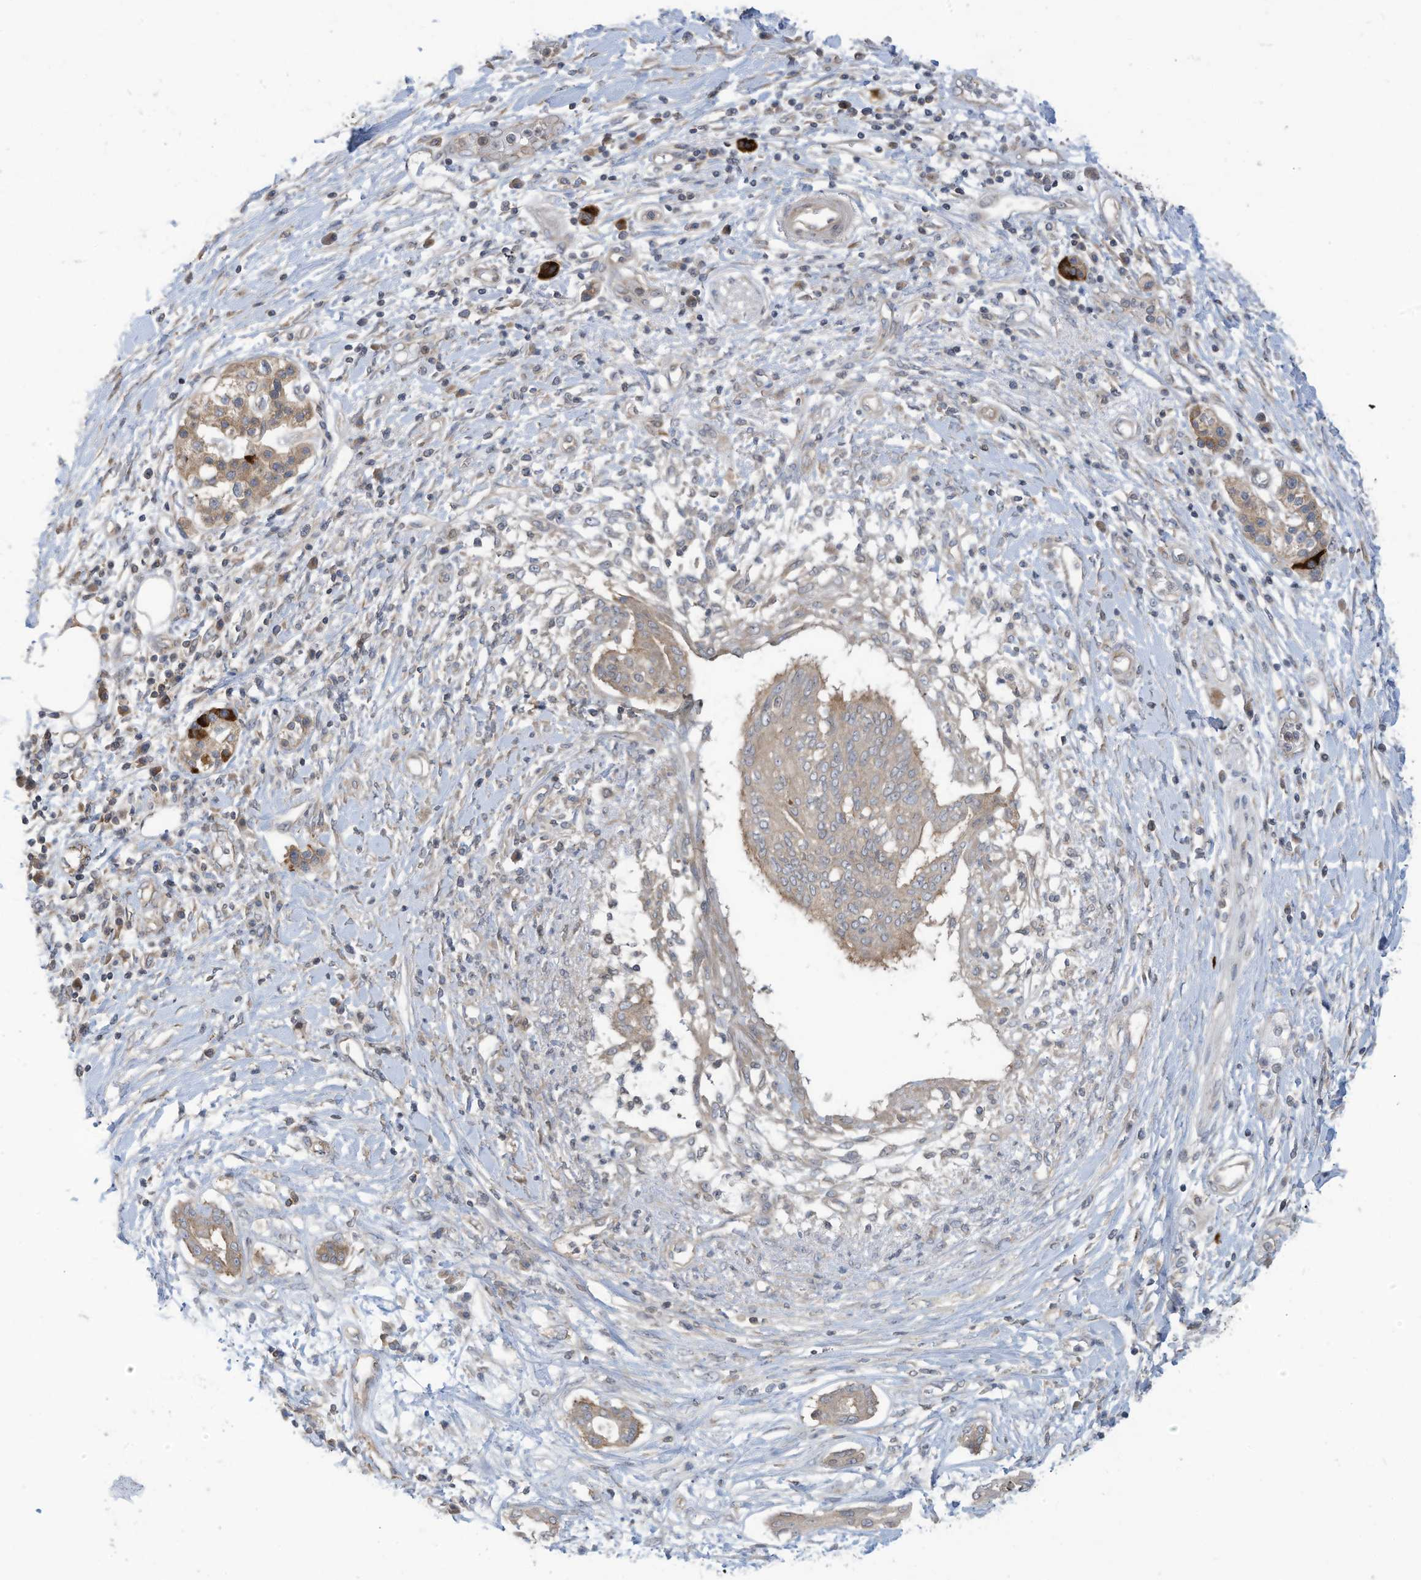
{"staining": {"intensity": "weak", "quantity": ">75%", "location": "cytoplasmic/membranous"}, "tissue": "pancreatic cancer", "cell_type": "Tumor cells", "image_type": "cancer", "snomed": [{"axis": "morphology", "description": "Adenocarcinoma, NOS"}, {"axis": "topography", "description": "Pancreas"}], "caption": "IHC (DAB) staining of human pancreatic cancer (adenocarcinoma) displays weak cytoplasmic/membranous protein positivity in approximately >75% of tumor cells. The staining is performed using DAB brown chromogen to label protein expression. The nuclei are counter-stained blue using hematoxylin.", "gene": "SCGB1D2", "patient": {"sex": "female", "age": 56}}